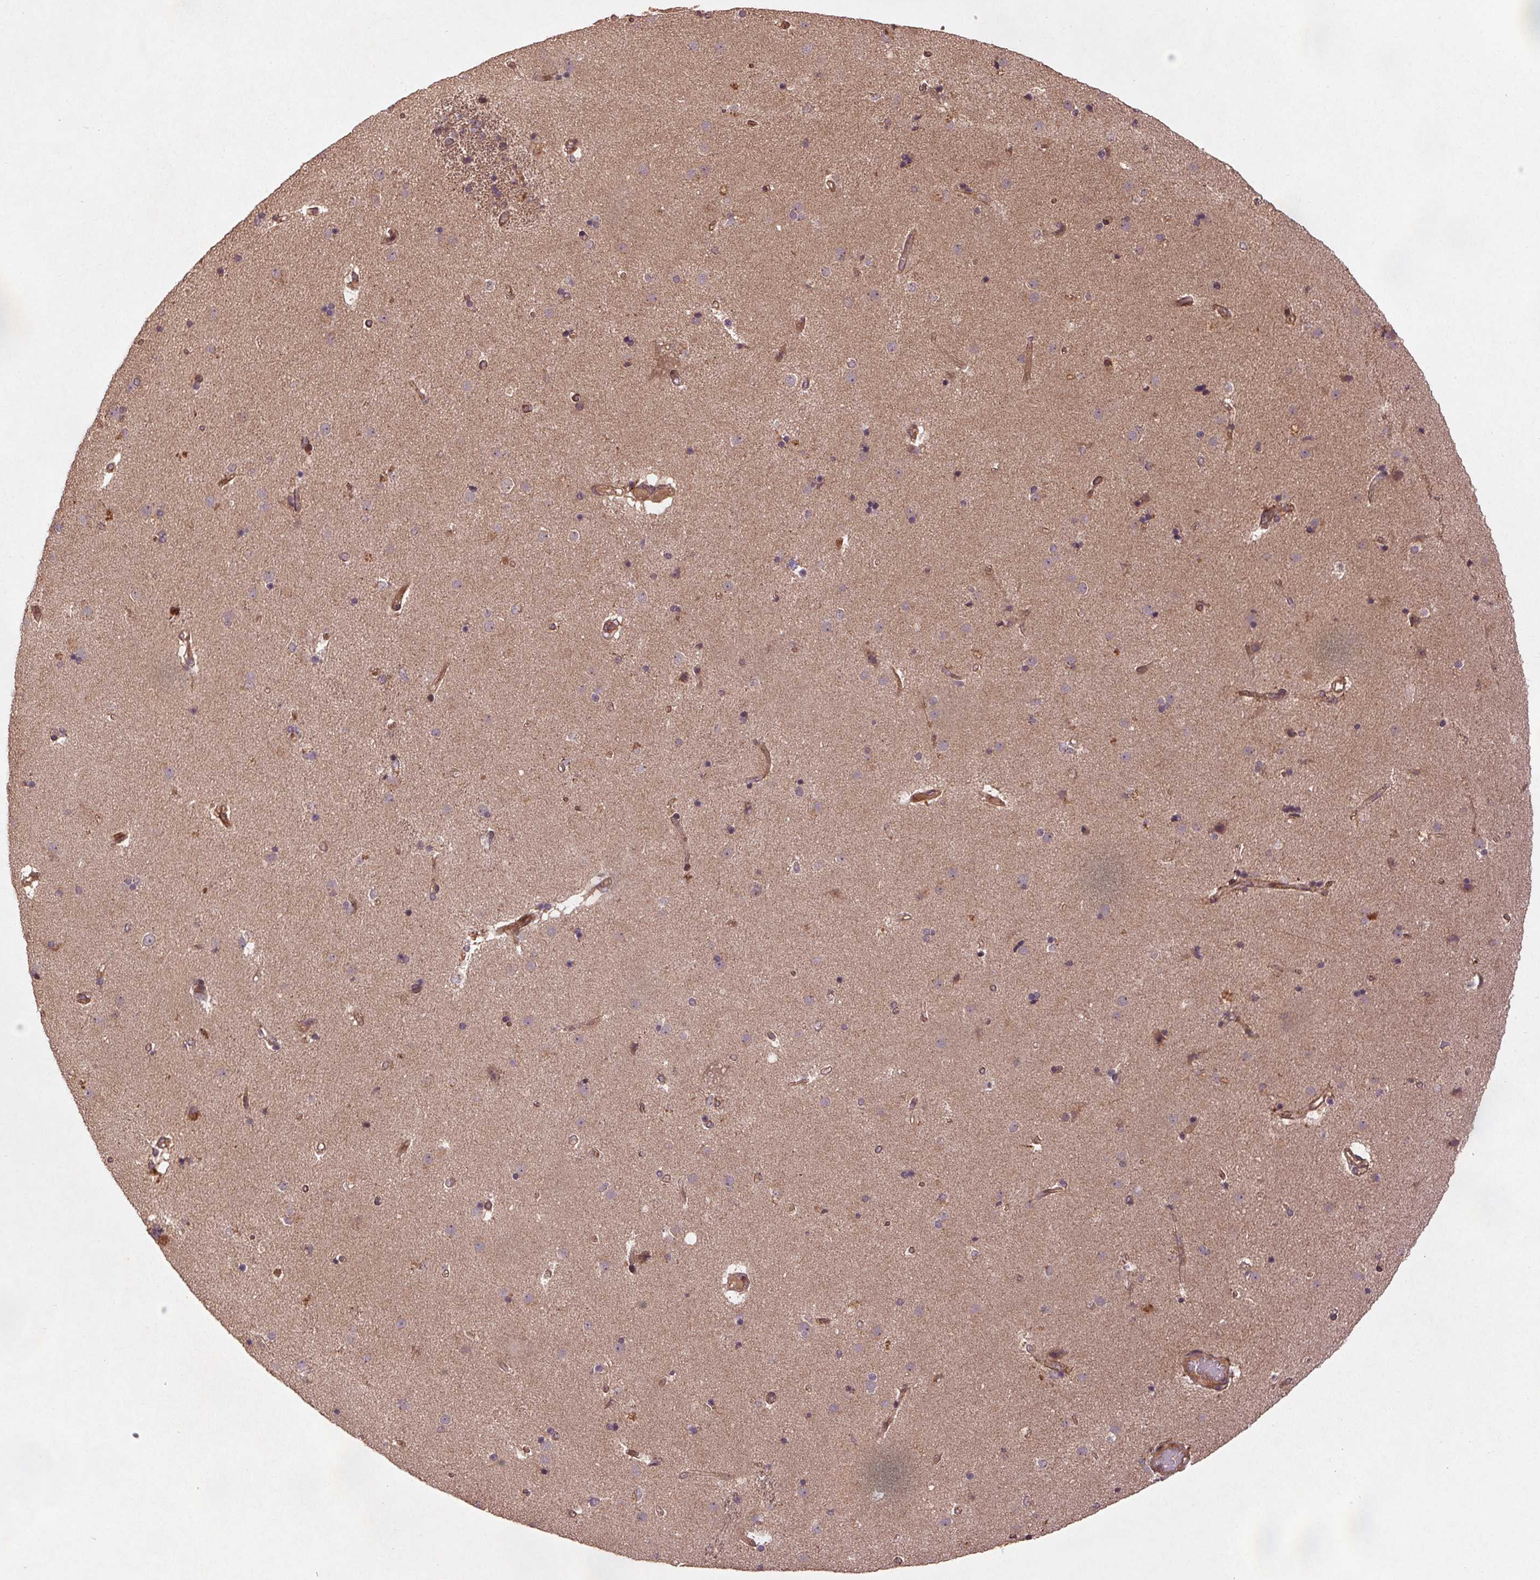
{"staining": {"intensity": "negative", "quantity": "none", "location": "none"}, "tissue": "caudate", "cell_type": "Glial cells", "image_type": "normal", "snomed": [{"axis": "morphology", "description": "Normal tissue, NOS"}, {"axis": "topography", "description": "Lateral ventricle wall"}], "caption": "High power microscopy photomicrograph of an IHC image of normal caudate, revealing no significant staining in glial cells. (DAB immunohistochemistry (IHC) visualized using brightfield microscopy, high magnification).", "gene": "SEC14L2", "patient": {"sex": "female", "age": 71}}